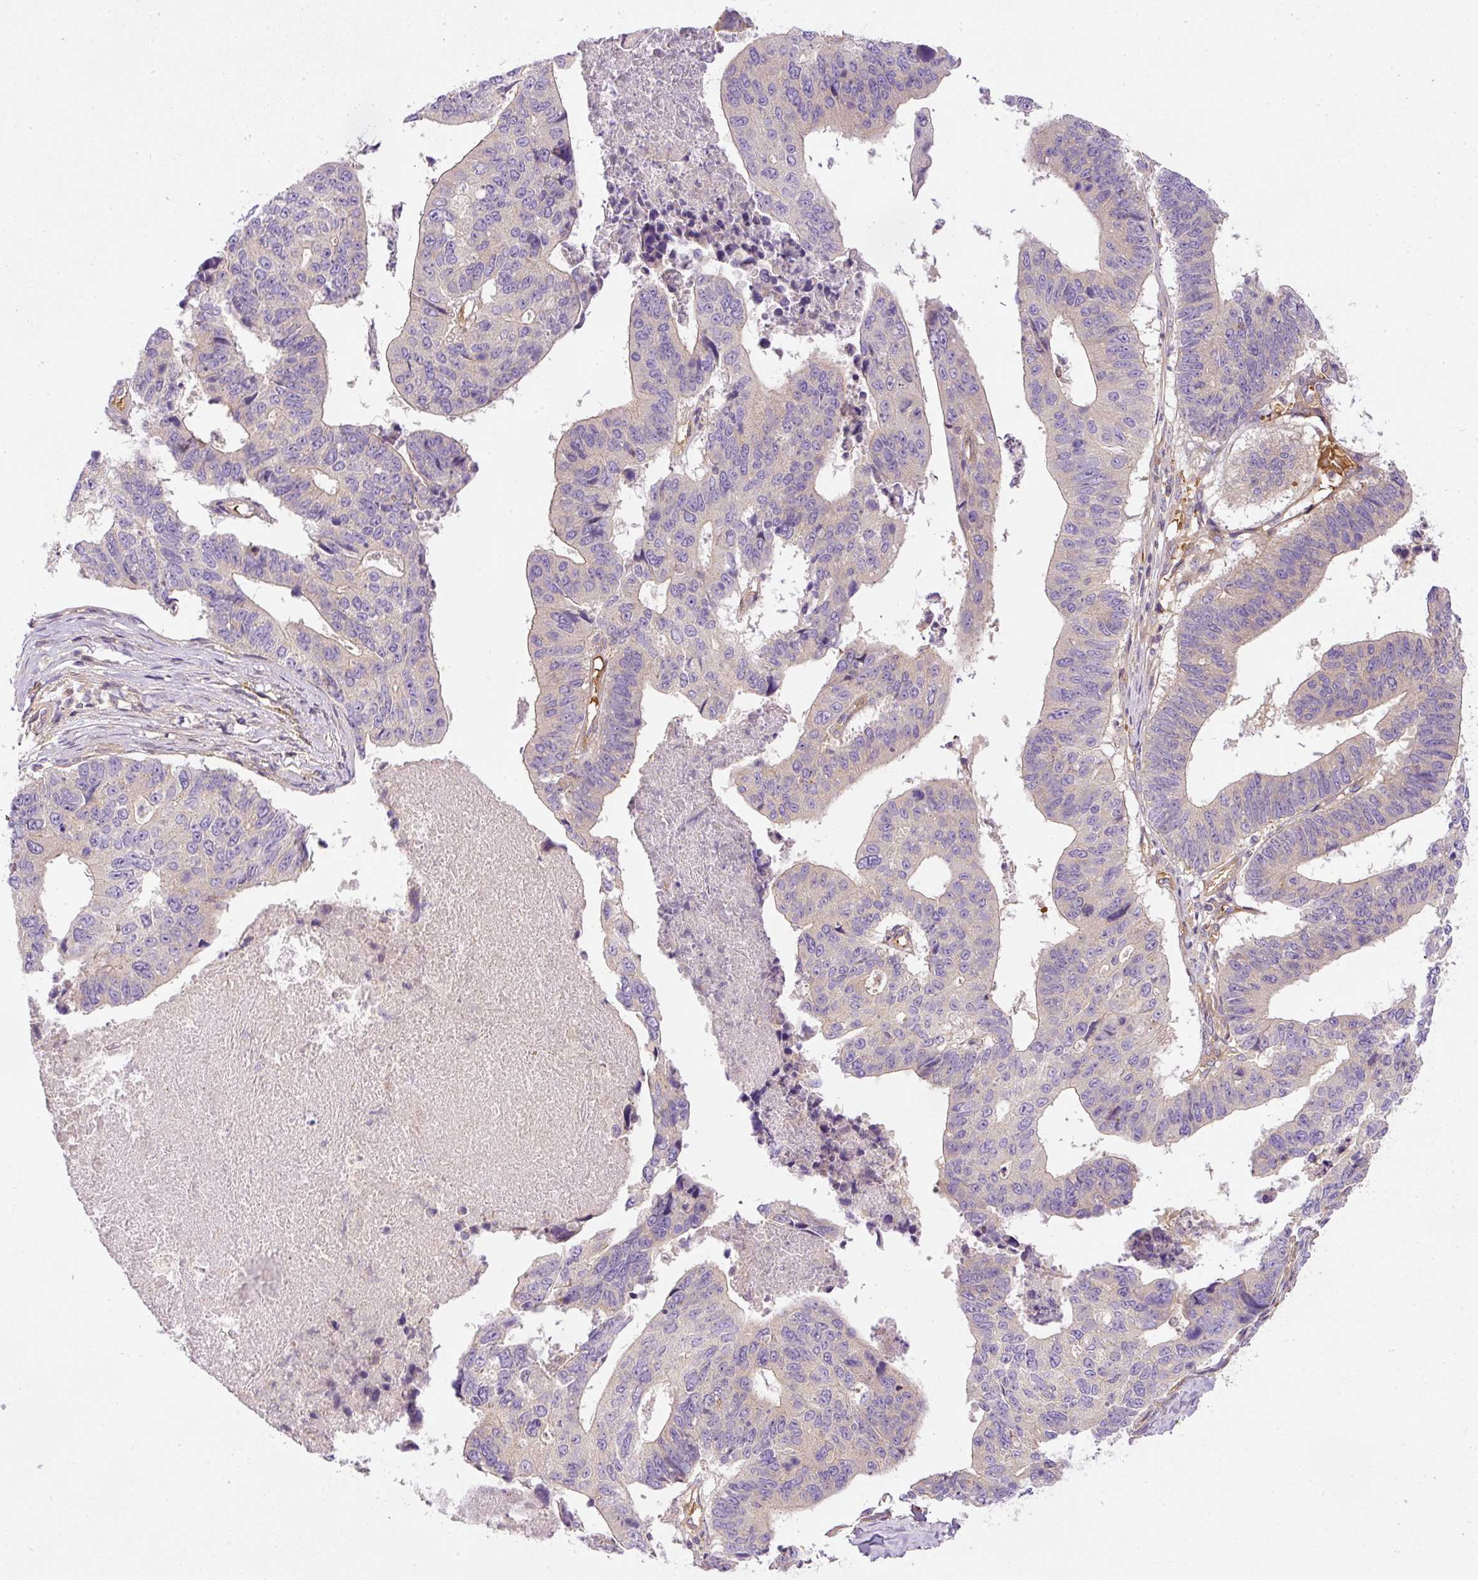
{"staining": {"intensity": "negative", "quantity": "none", "location": "none"}, "tissue": "stomach cancer", "cell_type": "Tumor cells", "image_type": "cancer", "snomed": [{"axis": "morphology", "description": "Adenocarcinoma, NOS"}, {"axis": "topography", "description": "Stomach"}], "caption": "Protein analysis of stomach cancer (adenocarcinoma) reveals no significant expression in tumor cells.", "gene": "TBC1D2B", "patient": {"sex": "male", "age": 59}}